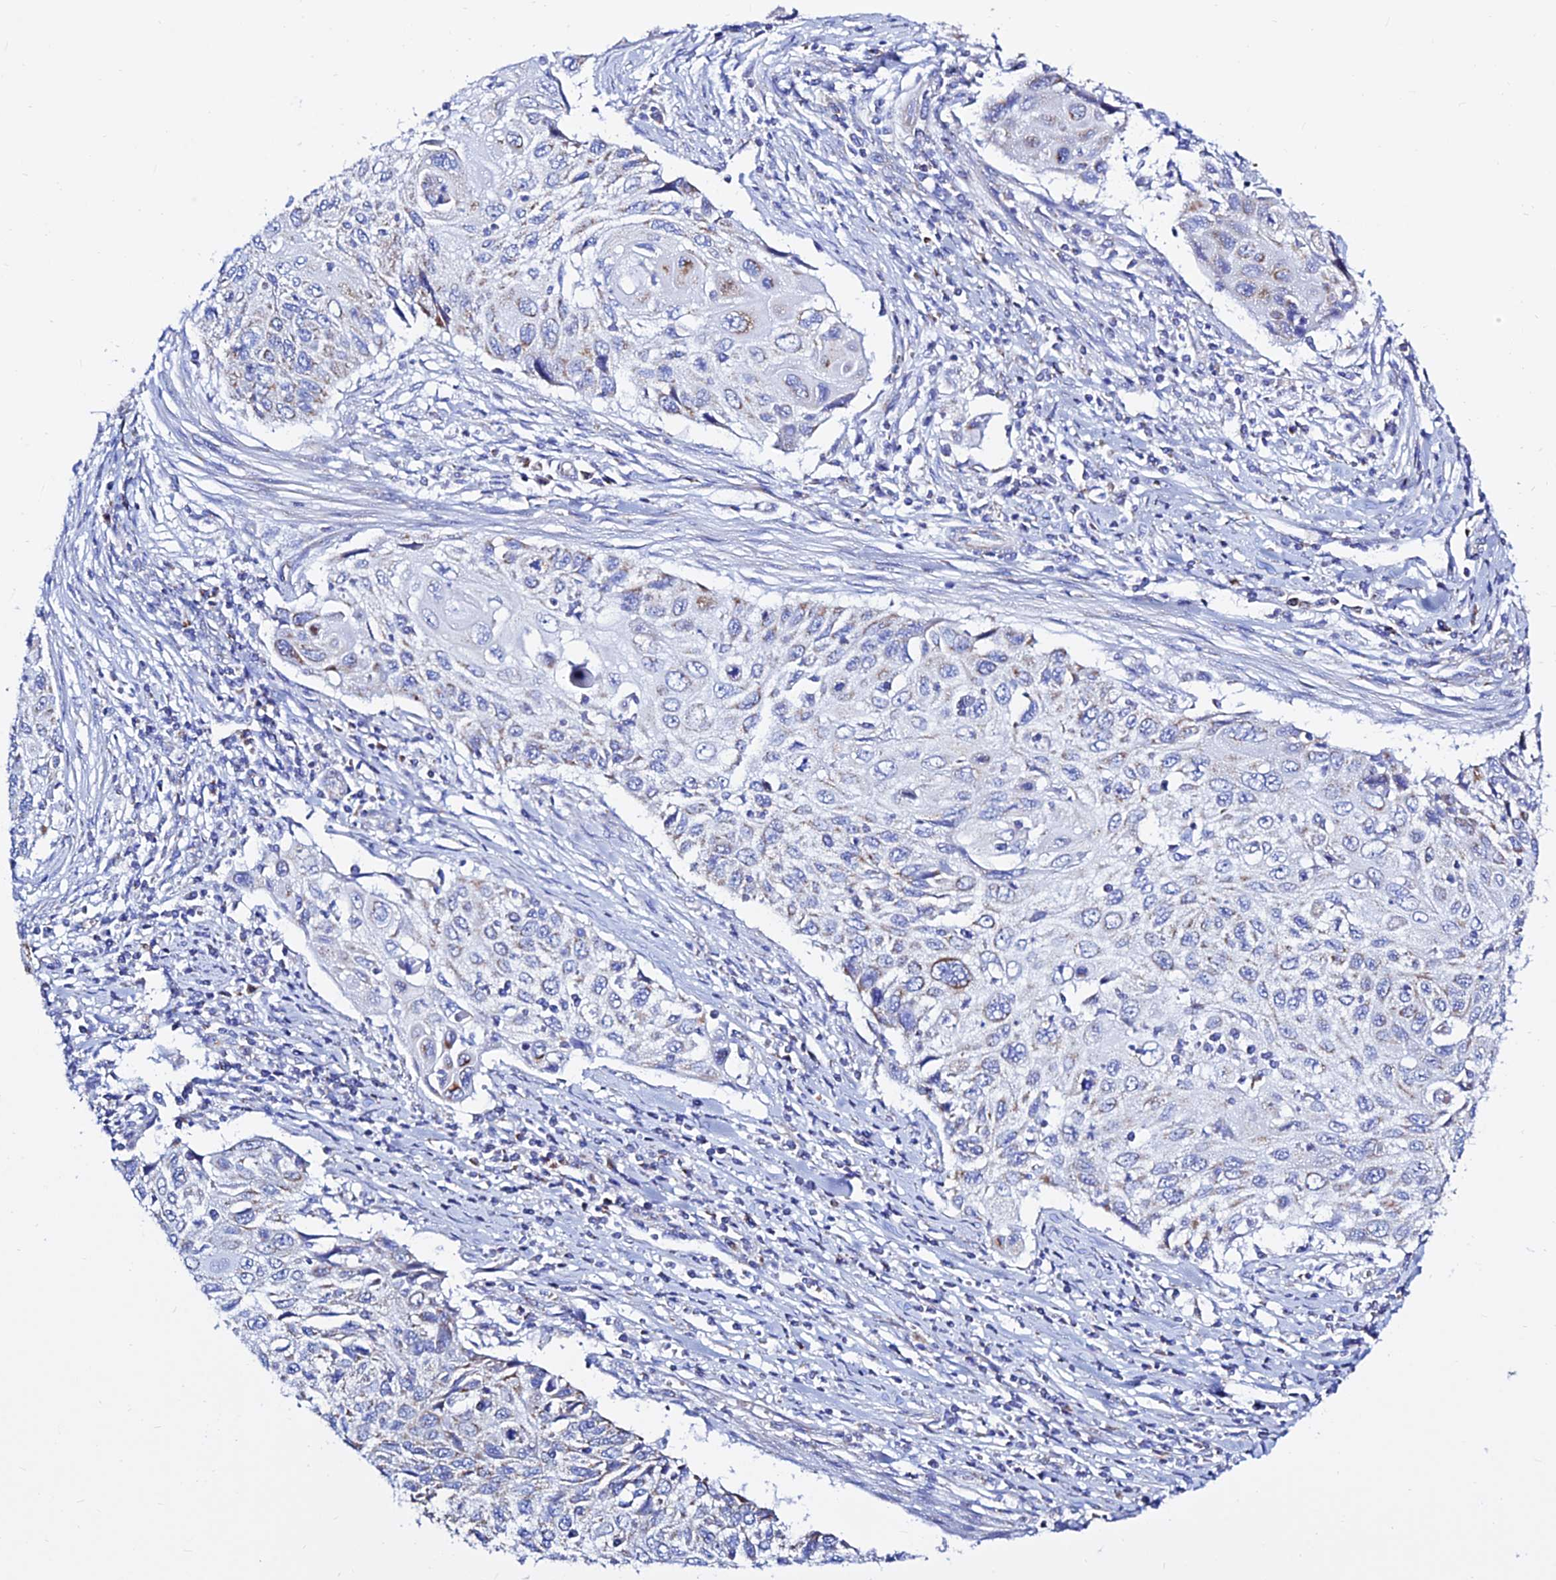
{"staining": {"intensity": "moderate", "quantity": "<25%", "location": "cytoplasmic/membranous"}, "tissue": "cervical cancer", "cell_type": "Tumor cells", "image_type": "cancer", "snomed": [{"axis": "morphology", "description": "Squamous cell carcinoma, NOS"}, {"axis": "topography", "description": "Cervix"}], "caption": "A micrograph of human cervical cancer stained for a protein demonstrates moderate cytoplasmic/membranous brown staining in tumor cells.", "gene": "MGST1", "patient": {"sex": "female", "age": 70}}